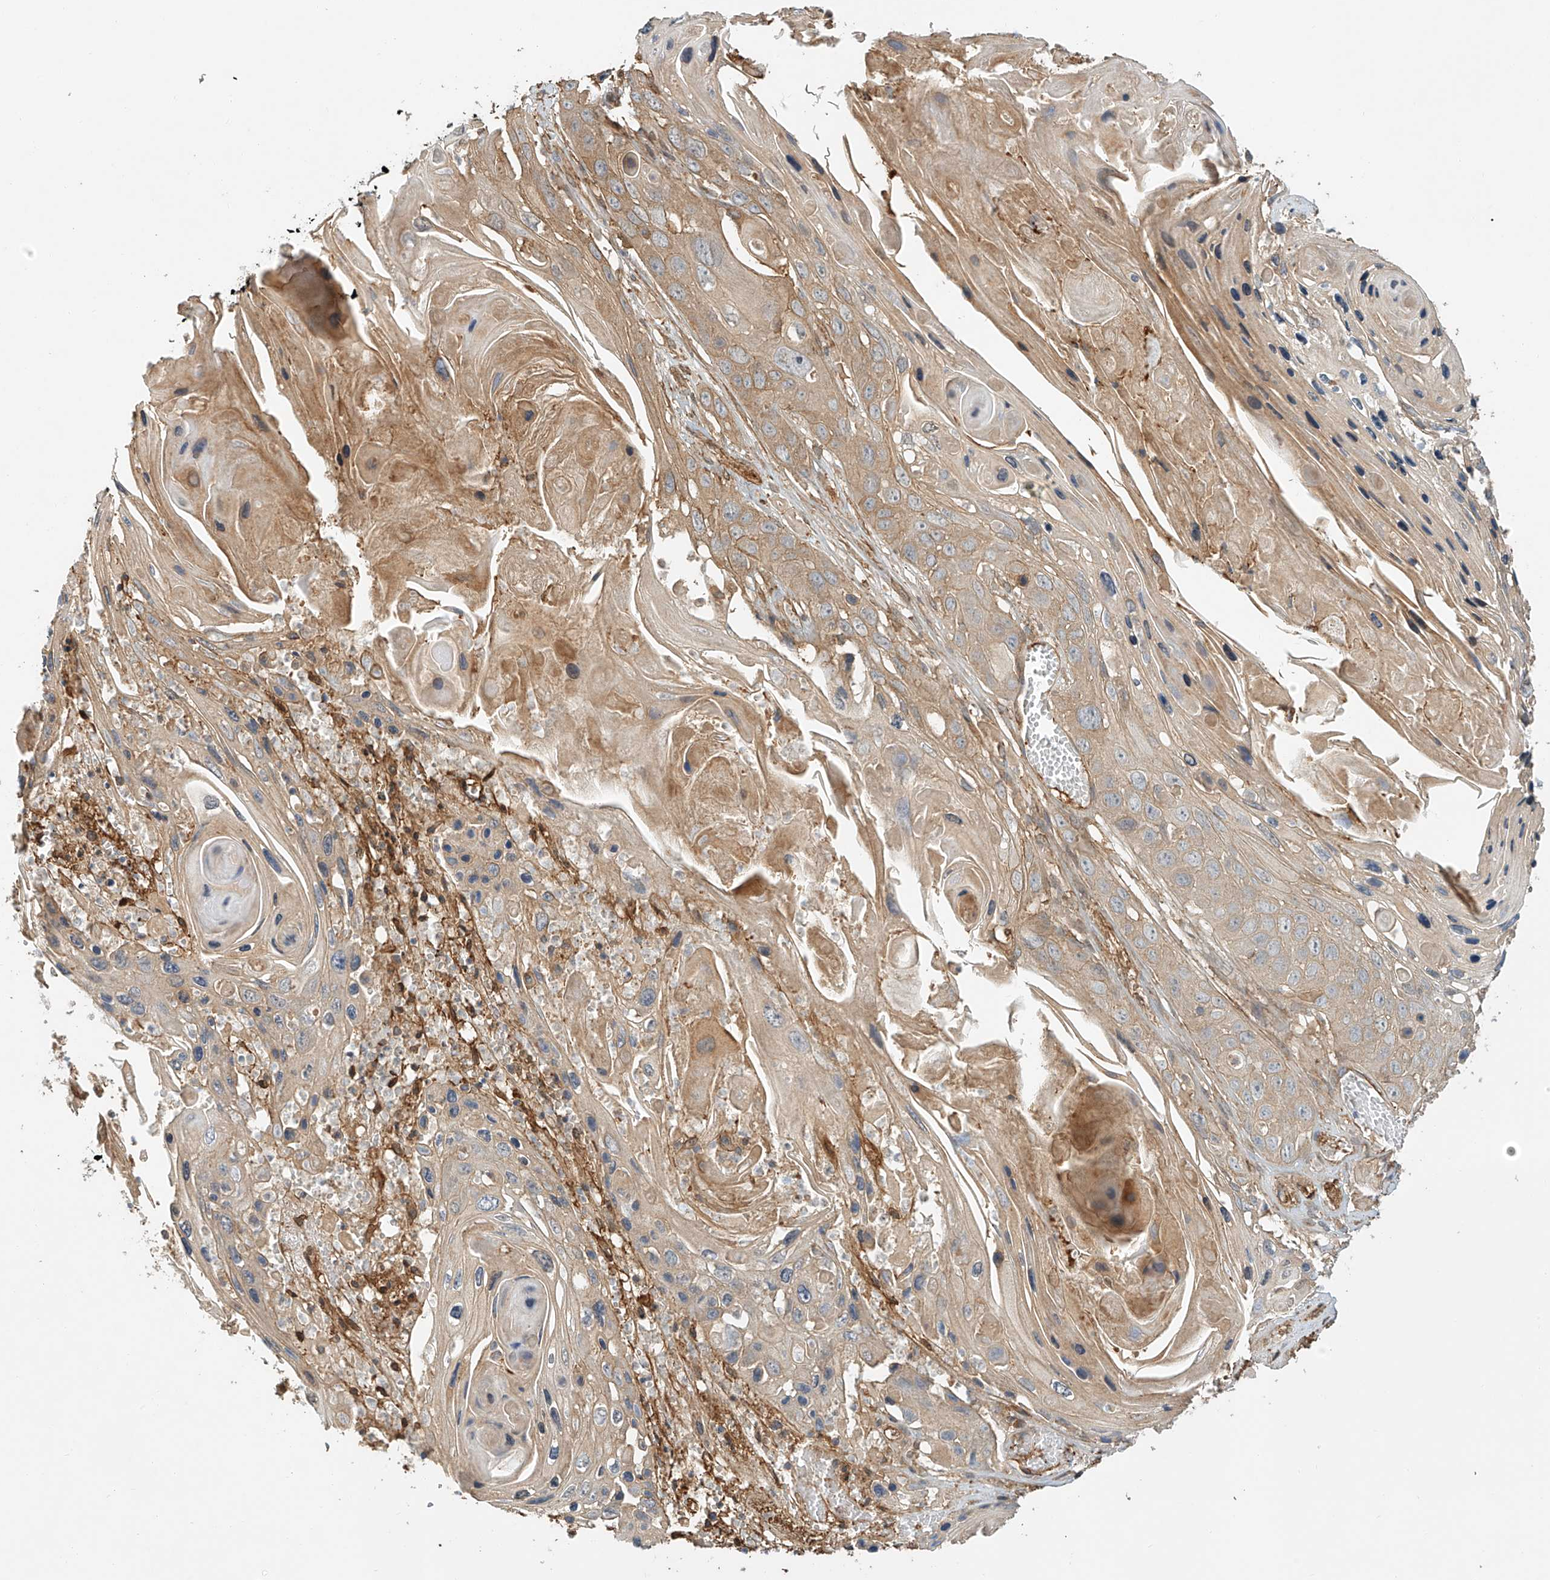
{"staining": {"intensity": "weak", "quantity": "25%-75%", "location": "cytoplasmic/membranous"}, "tissue": "skin cancer", "cell_type": "Tumor cells", "image_type": "cancer", "snomed": [{"axis": "morphology", "description": "Squamous cell carcinoma, NOS"}, {"axis": "topography", "description": "Skin"}], "caption": "DAB (3,3'-diaminobenzidine) immunohistochemical staining of squamous cell carcinoma (skin) reveals weak cytoplasmic/membranous protein expression in about 25%-75% of tumor cells. (Stains: DAB (3,3'-diaminobenzidine) in brown, nuclei in blue, Microscopy: brightfield microscopy at high magnification).", "gene": "CSMD3", "patient": {"sex": "male", "age": 55}}